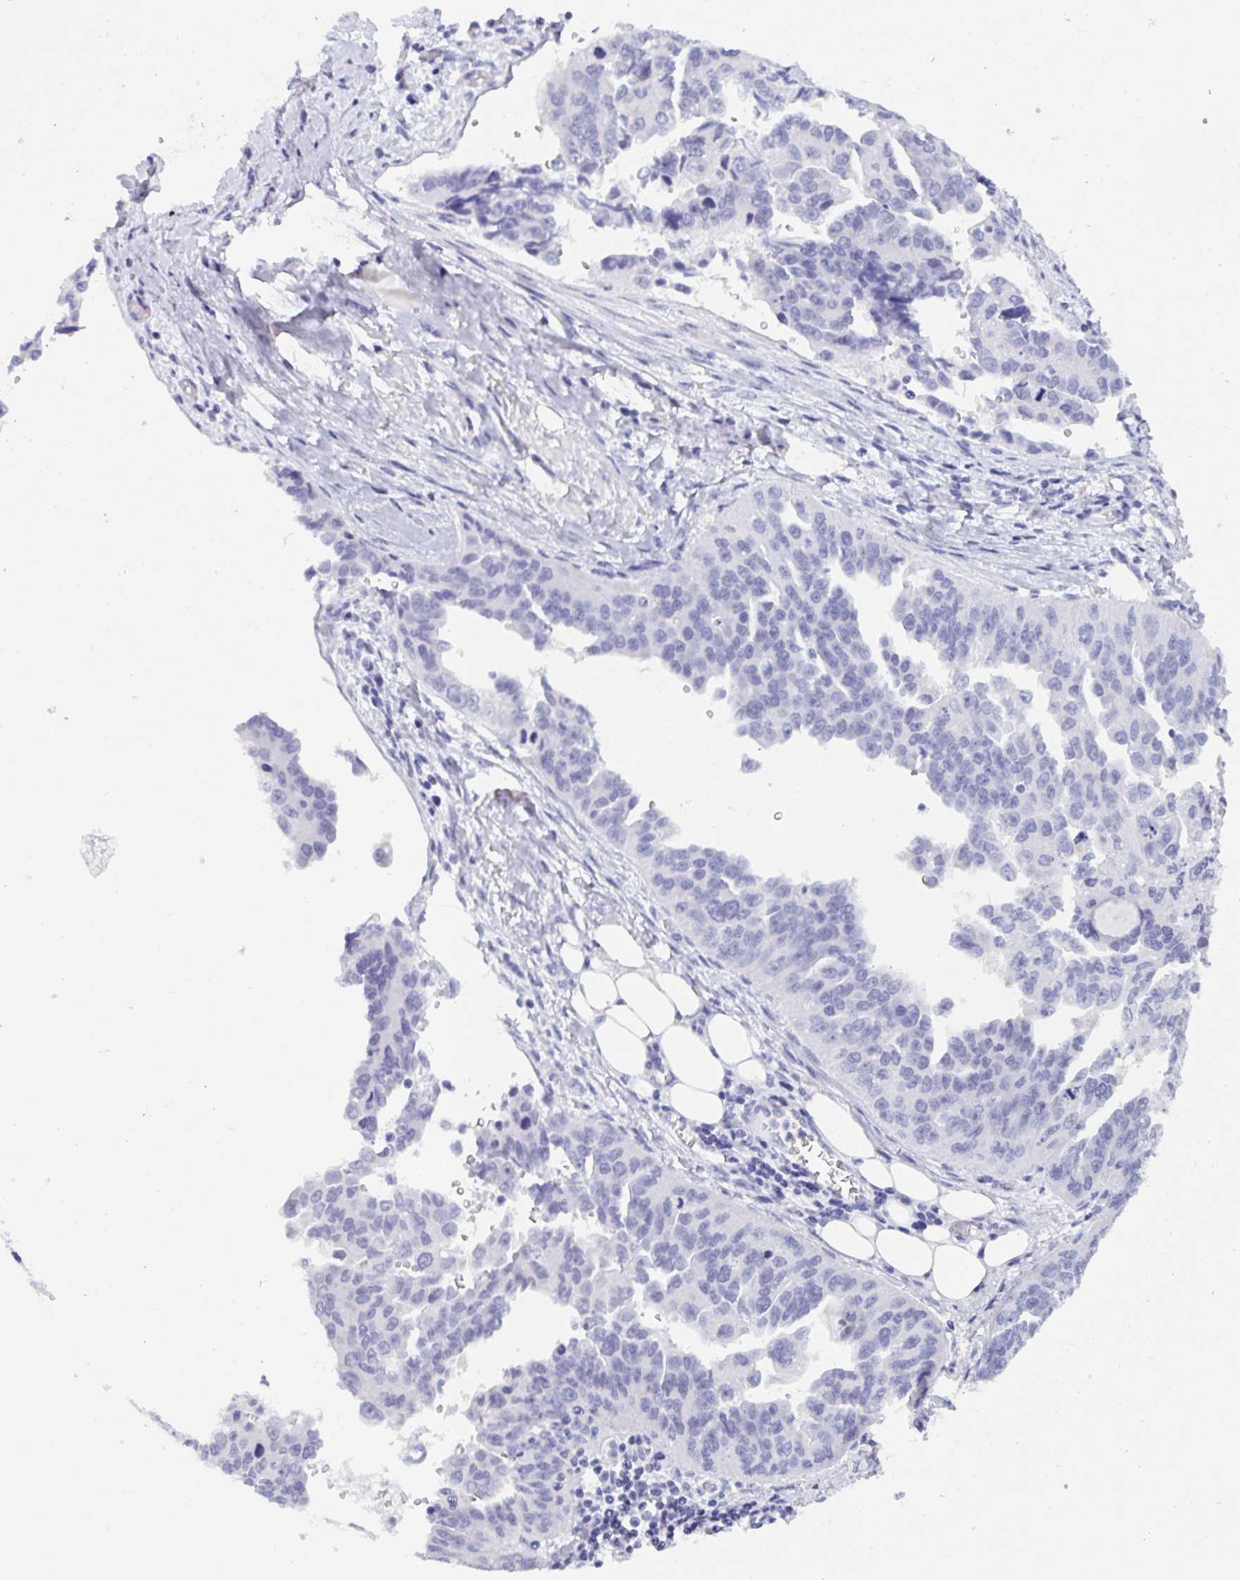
{"staining": {"intensity": "negative", "quantity": "none", "location": "none"}, "tissue": "ovarian cancer", "cell_type": "Tumor cells", "image_type": "cancer", "snomed": [{"axis": "morphology", "description": "Cystadenocarcinoma, serous, NOS"}, {"axis": "topography", "description": "Ovary"}], "caption": "An immunohistochemistry image of ovarian cancer is shown. There is no staining in tumor cells of ovarian cancer.", "gene": "PRDM9", "patient": {"sex": "female", "age": 75}}